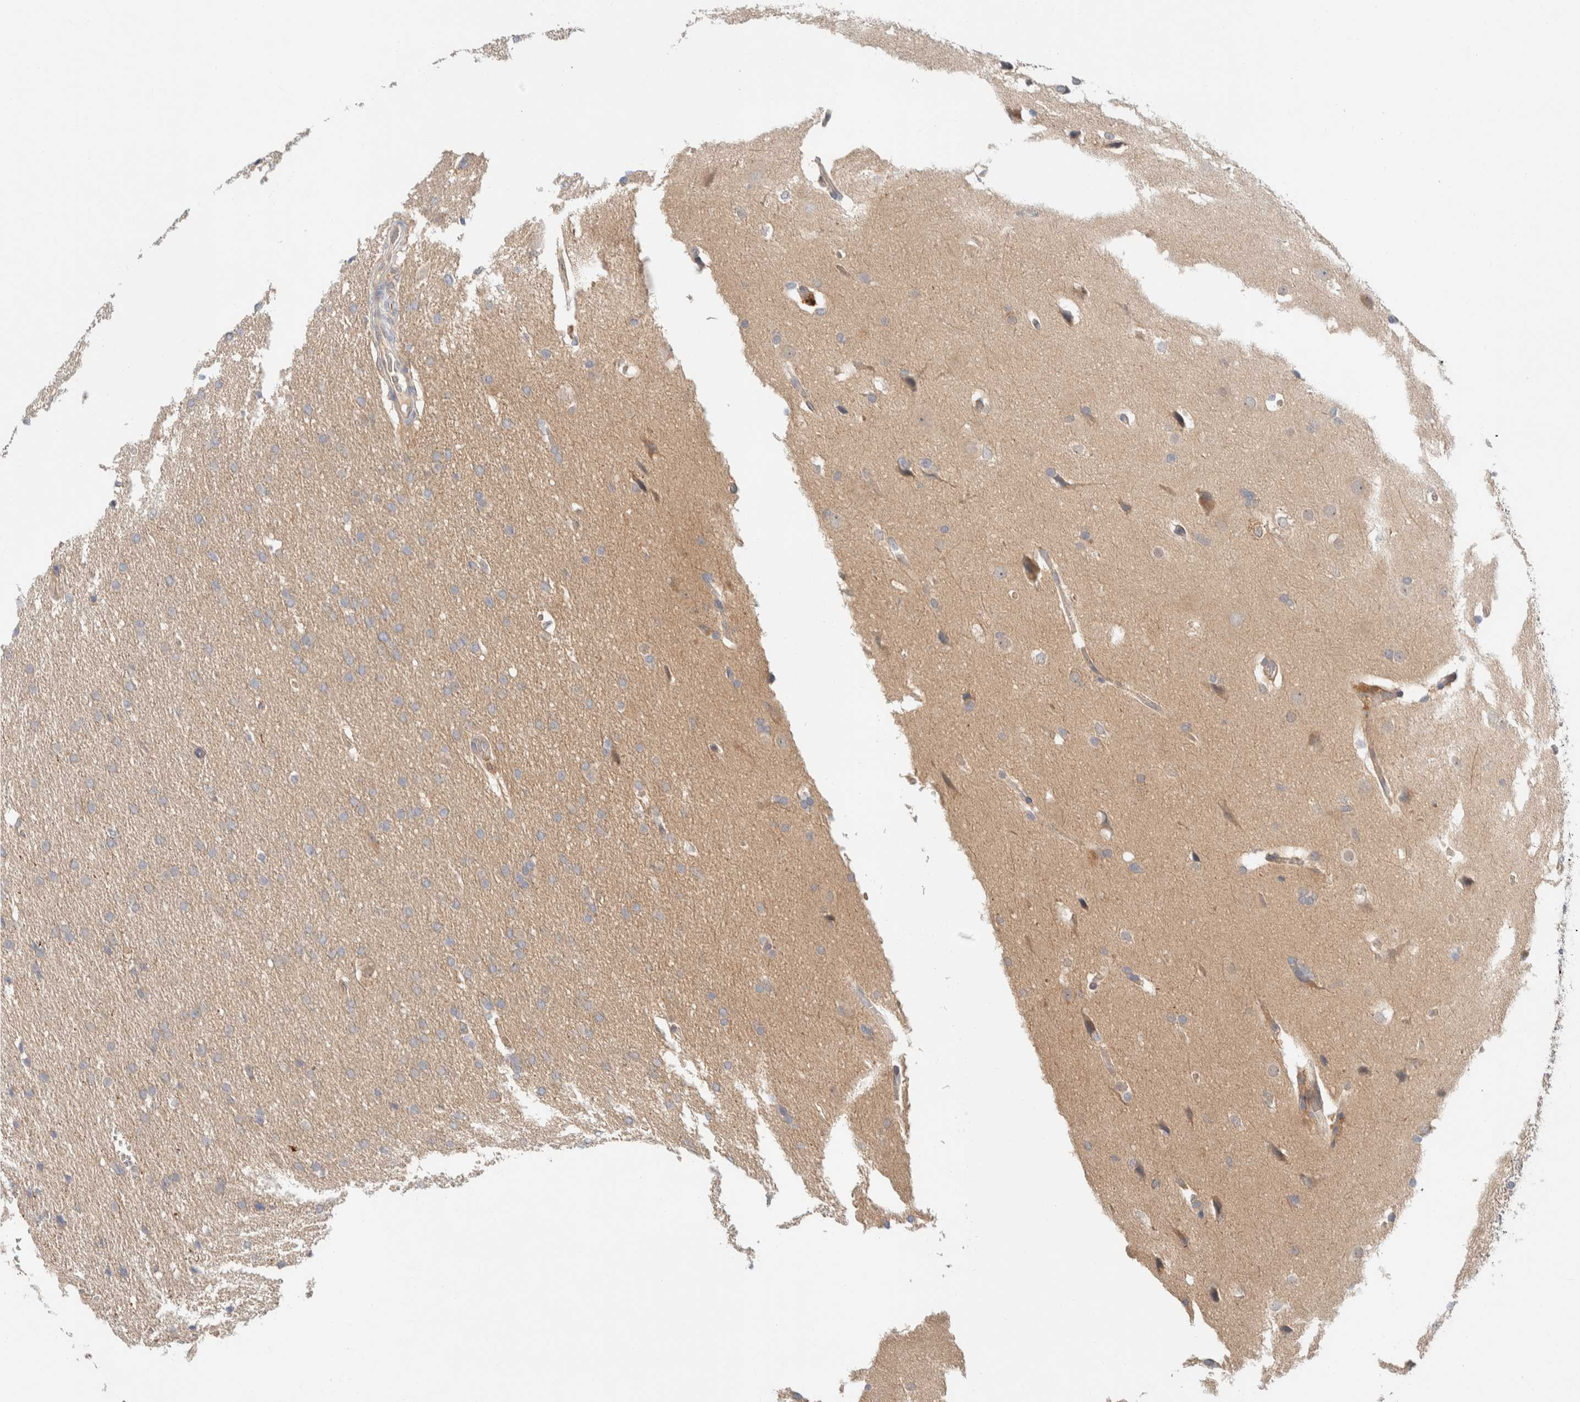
{"staining": {"intensity": "negative", "quantity": "none", "location": "none"}, "tissue": "glioma", "cell_type": "Tumor cells", "image_type": "cancer", "snomed": [{"axis": "morphology", "description": "Glioma, malignant, Low grade"}, {"axis": "topography", "description": "Brain"}], "caption": "An immunohistochemistry (IHC) image of low-grade glioma (malignant) is shown. There is no staining in tumor cells of low-grade glioma (malignant).", "gene": "GCLM", "patient": {"sex": "female", "age": 37}}